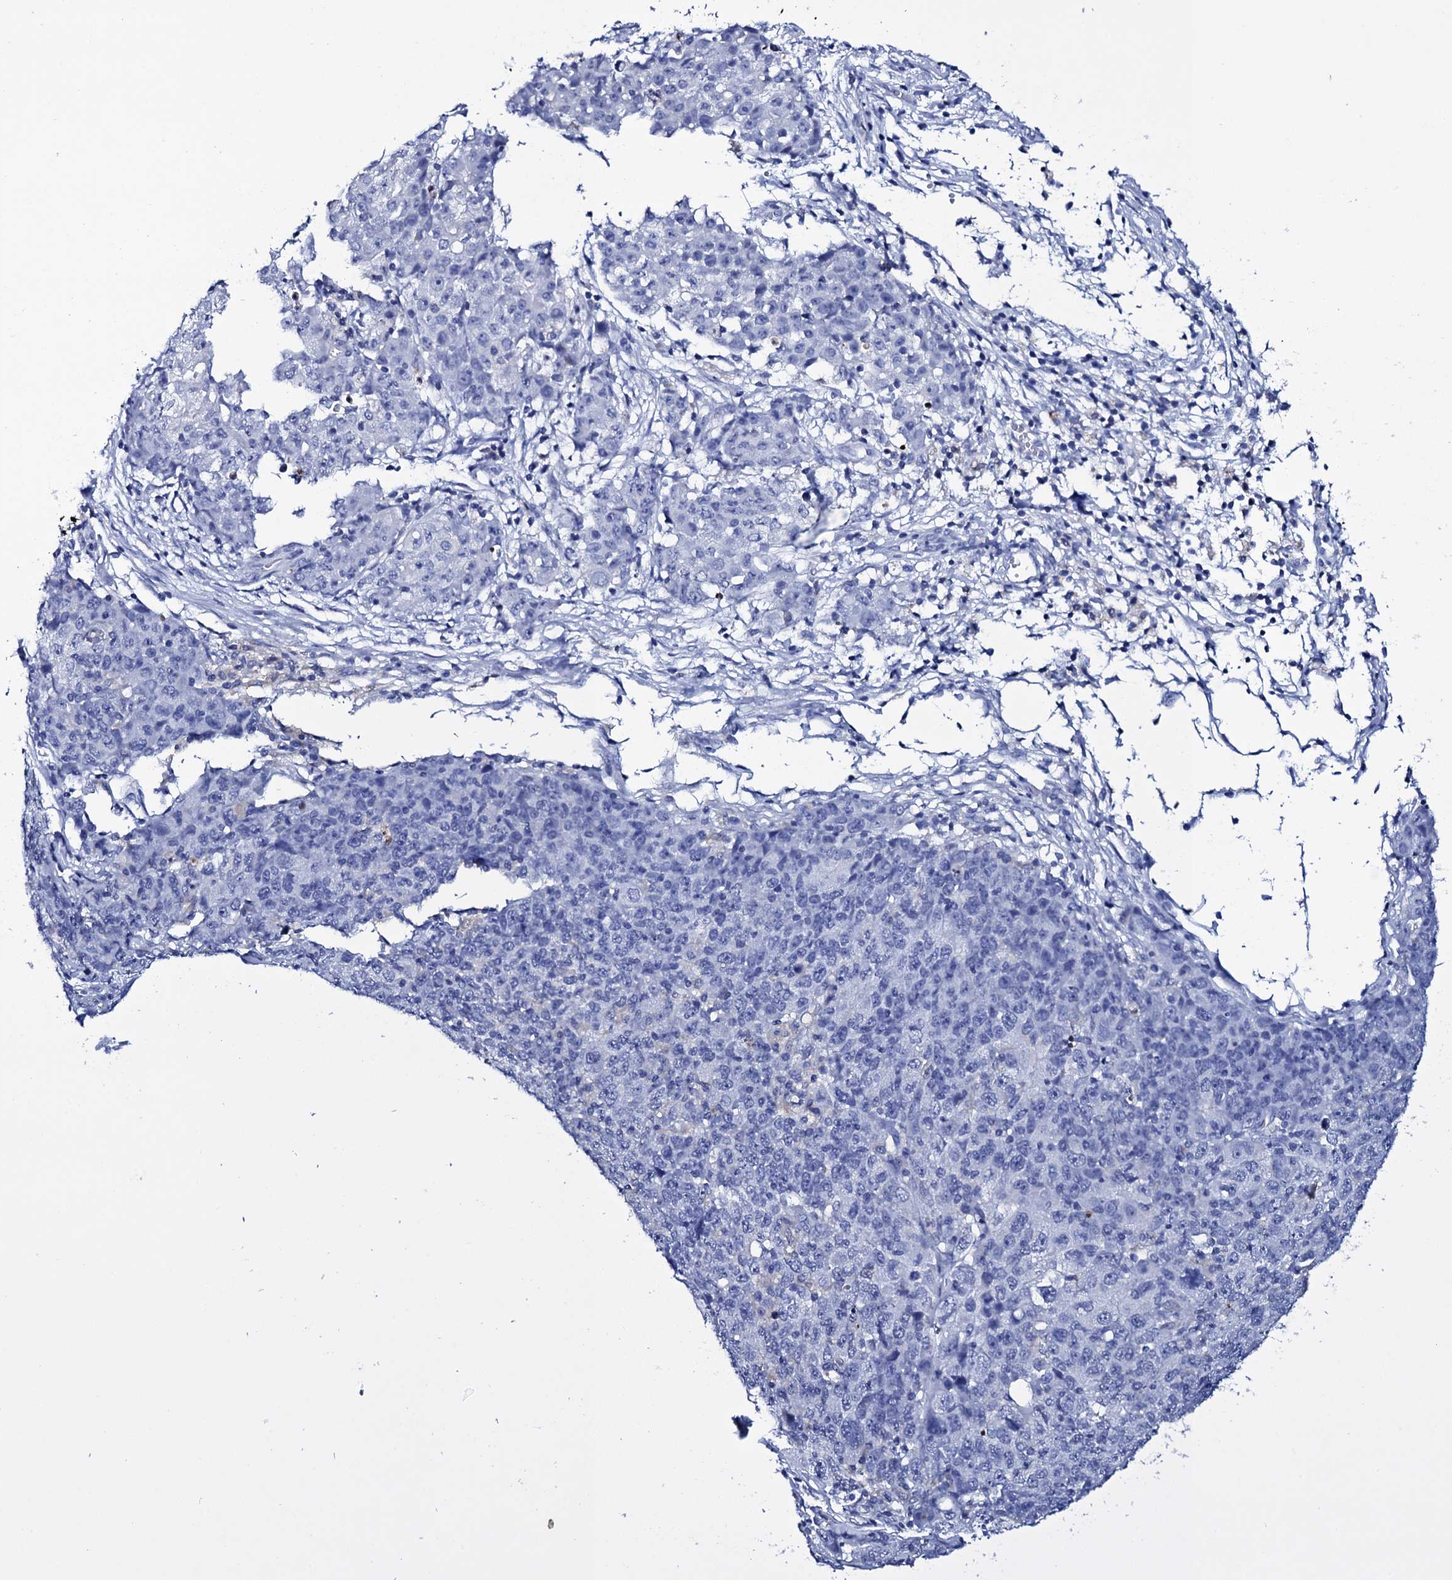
{"staining": {"intensity": "negative", "quantity": "none", "location": "none"}, "tissue": "ovarian cancer", "cell_type": "Tumor cells", "image_type": "cancer", "snomed": [{"axis": "morphology", "description": "Carcinoma, endometroid"}, {"axis": "topography", "description": "Ovary"}], "caption": "The immunohistochemistry (IHC) micrograph has no significant staining in tumor cells of ovarian cancer tissue.", "gene": "ITPRID2", "patient": {"sex": "female", "age": 42}}